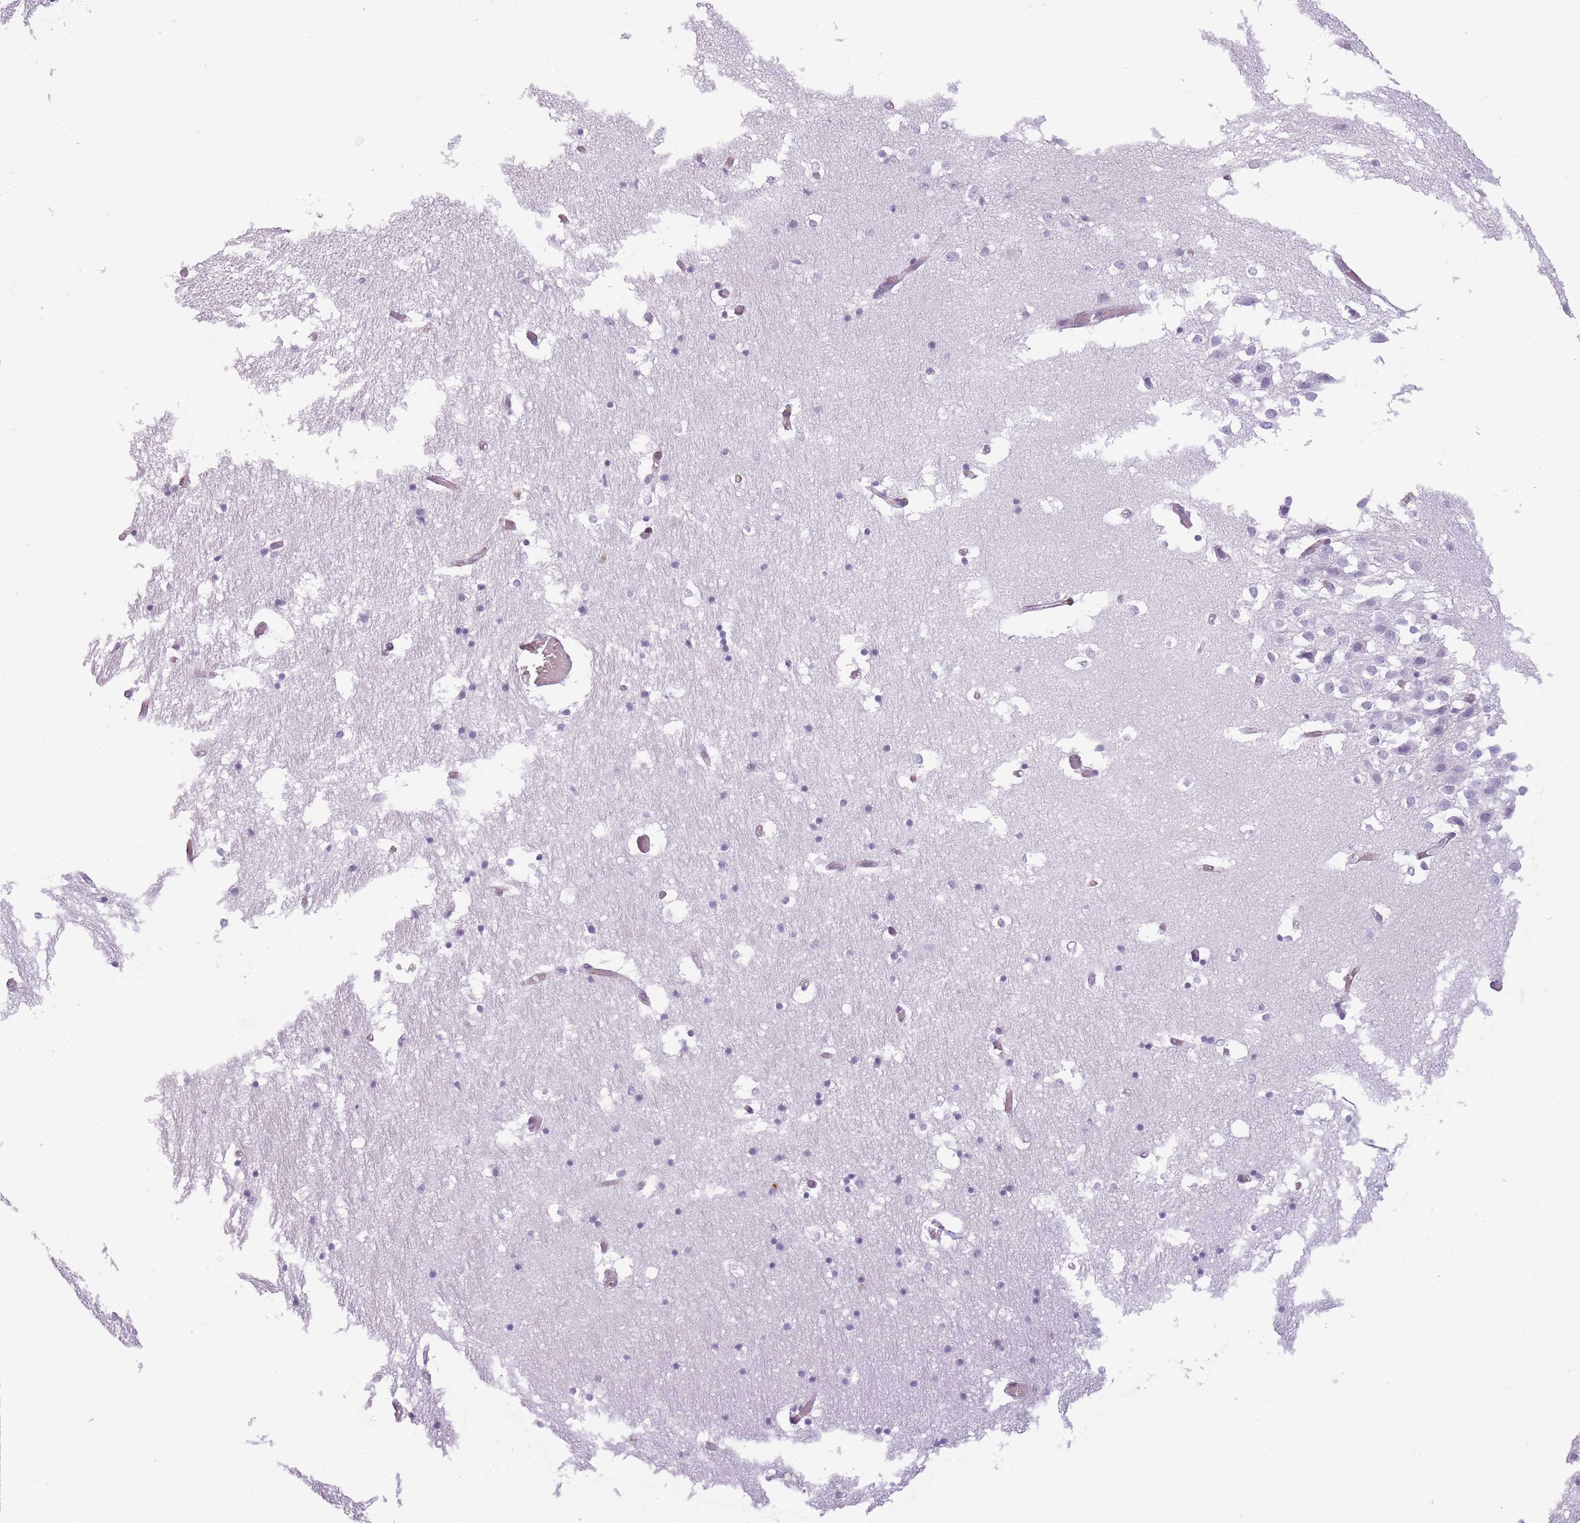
{"staining": {"intensity": "negative", "quantity": "none", "location": "none"}, "tissue": "hippocampus", "cell_type": "Glial cells", "image_type": "normal", "snomed": [{"axis": "morphology", "description": "Normal tissue, NOS"}, {"axis": "topography", "description": "Hippocampus"}], "caption": "This is an immunohistochemistry micrograph of normal human hippocampus. There is no expression in glial cells.", "gene": "GGT1", "patient": {"sex": "female", "age": 52}}